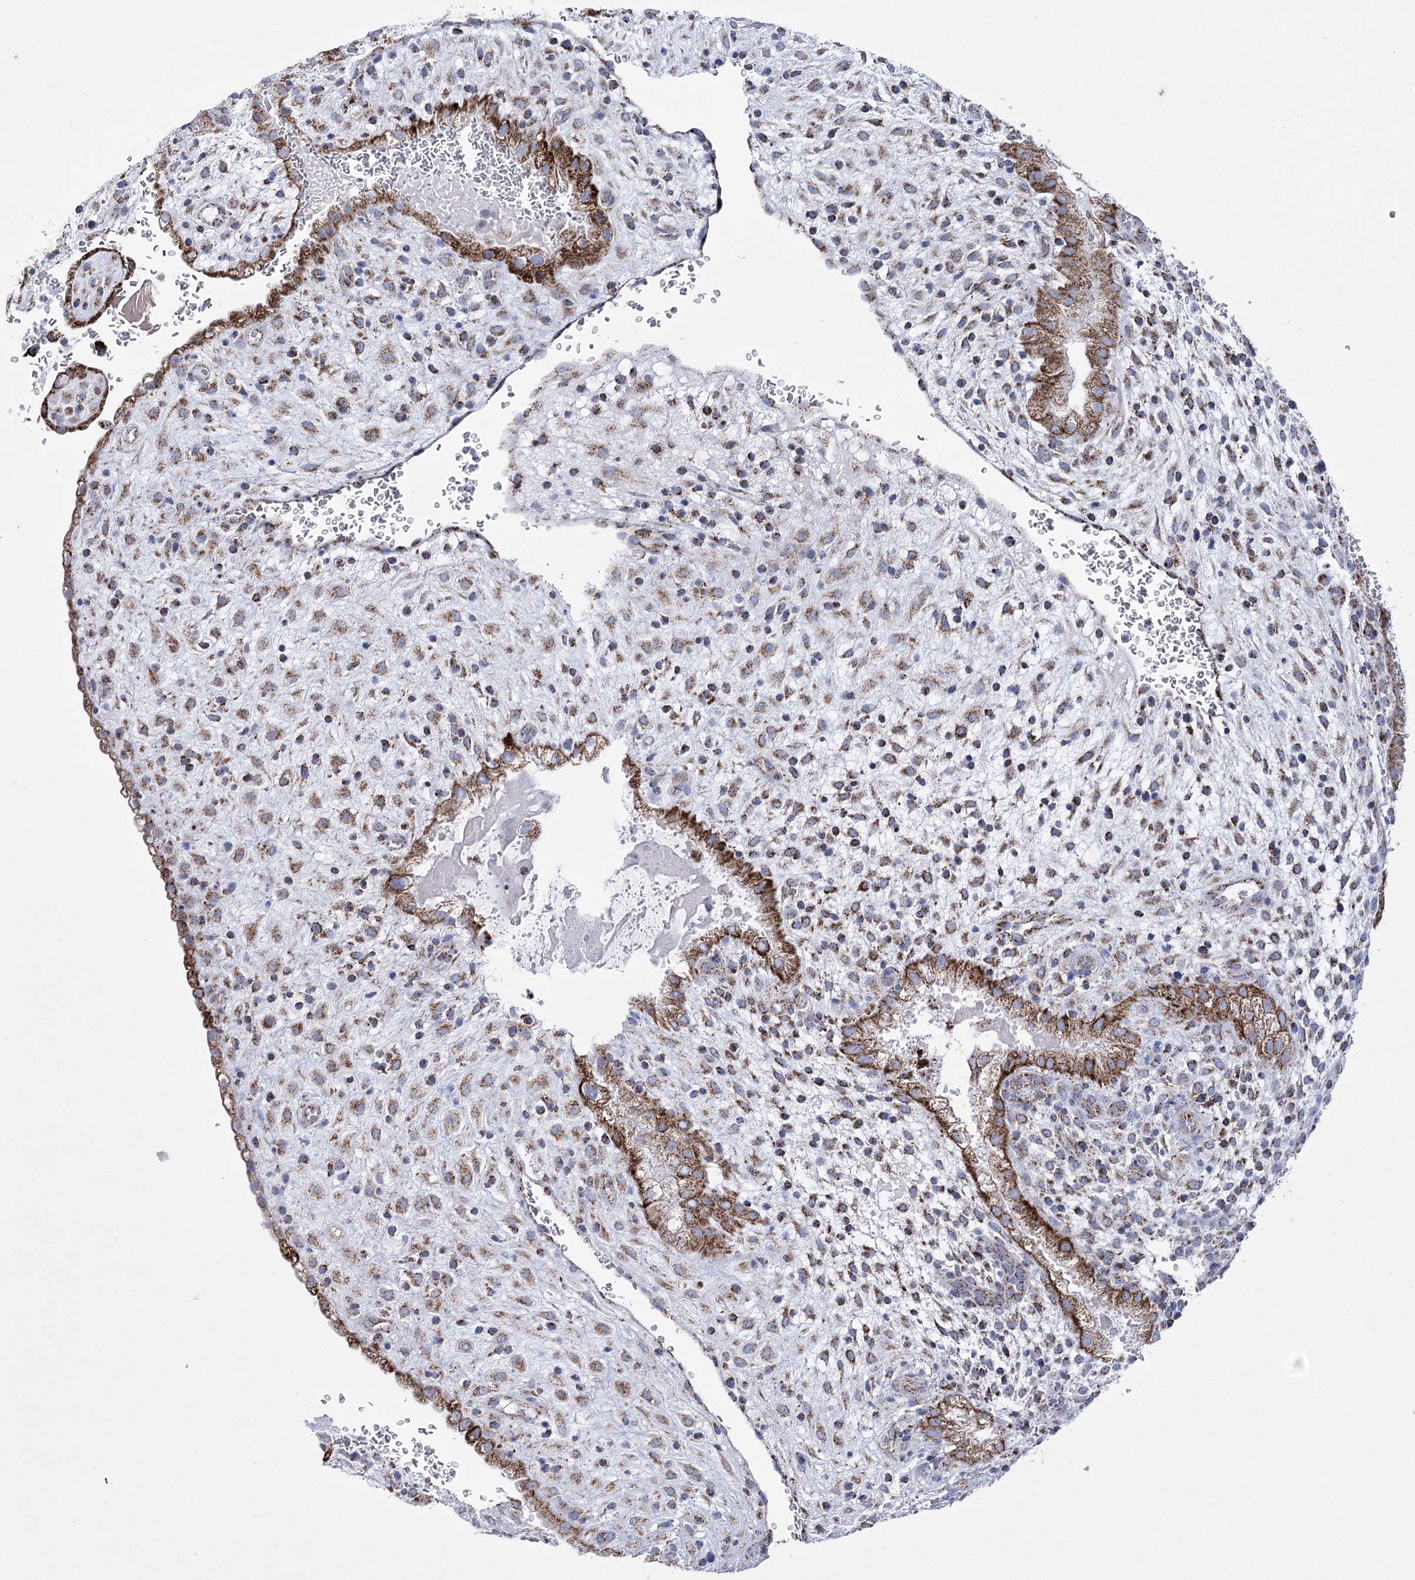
{"staining": {"intensity": "strong", "quantity": ">75%", "location": "cytoplasmic/membranous"}, "tissue": "placenta", "cell_type": "Decidual cells", "image_type": "normal", "snomed": [{"axis": "morphology", "description": "Normal tissue, NOS"}, {"axis": "topography", "description": "Placenta"}], "caption": "A brown stain labels strong cytoplasmic/membranous expression of a protein in decidual cells of benign placenta.", "gene": "PDHB", "patient": {"sex": "female", "age": 35}}